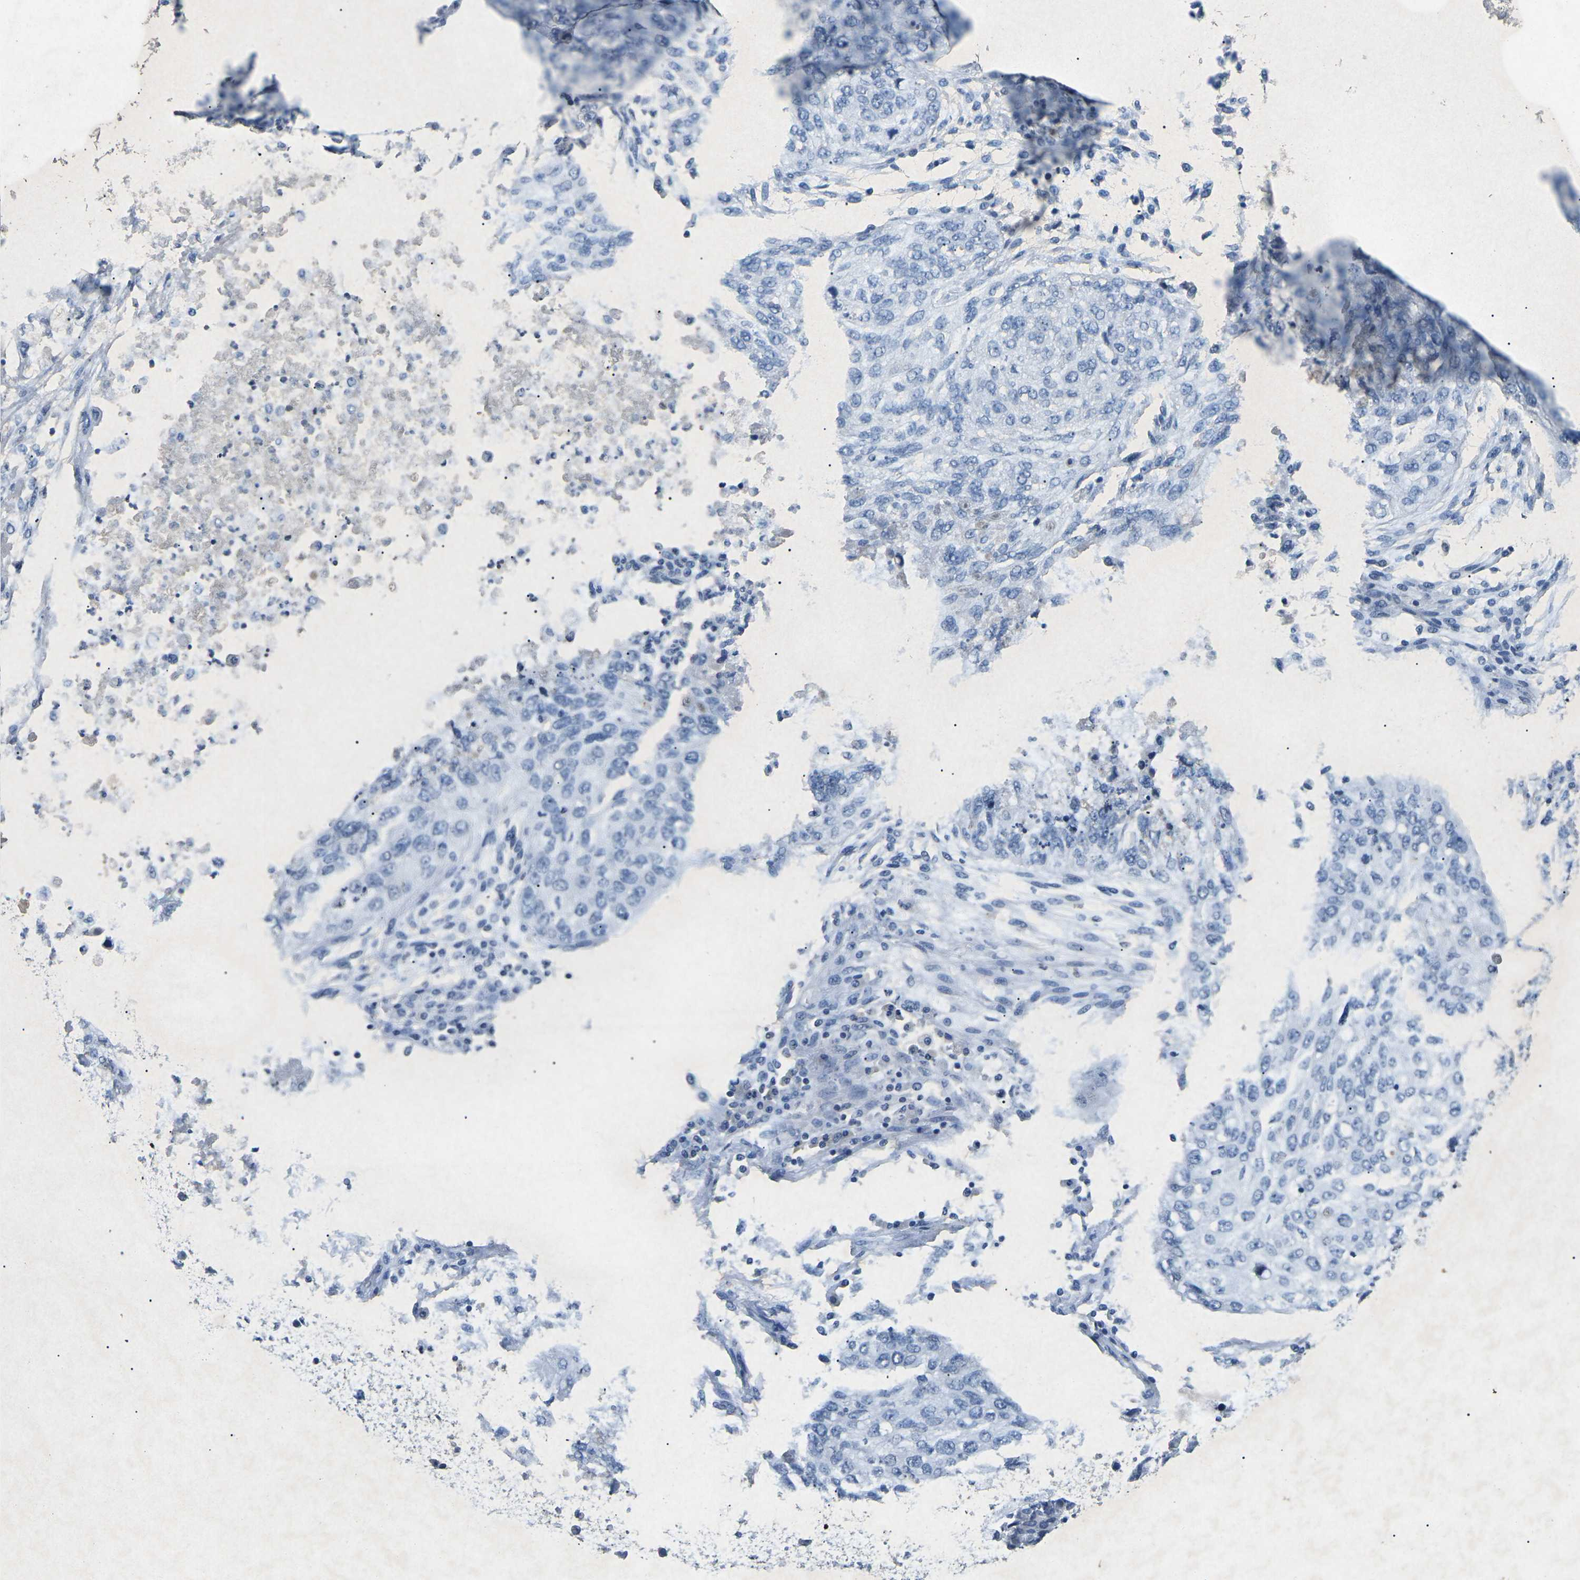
{"staining": {"intensity": "negative", "quantity": "none", "location": "none"}, "tissue": "lung cancer", "cell_type": "Tumor cells", "image_type": "cancer", "snomed": [{"axis": "morphology", "description": "Squamous cell carcinoma, NOS"}, {"axis": "topography", "description": "Lung"}], "caption": "A histopathology image of lung cancer (squamous cell carcinoma) stained for a protein exhibits no brown staining in tumor cells.", "gene": "A1BG", "patient": {"sex": "female", "age": 63}}